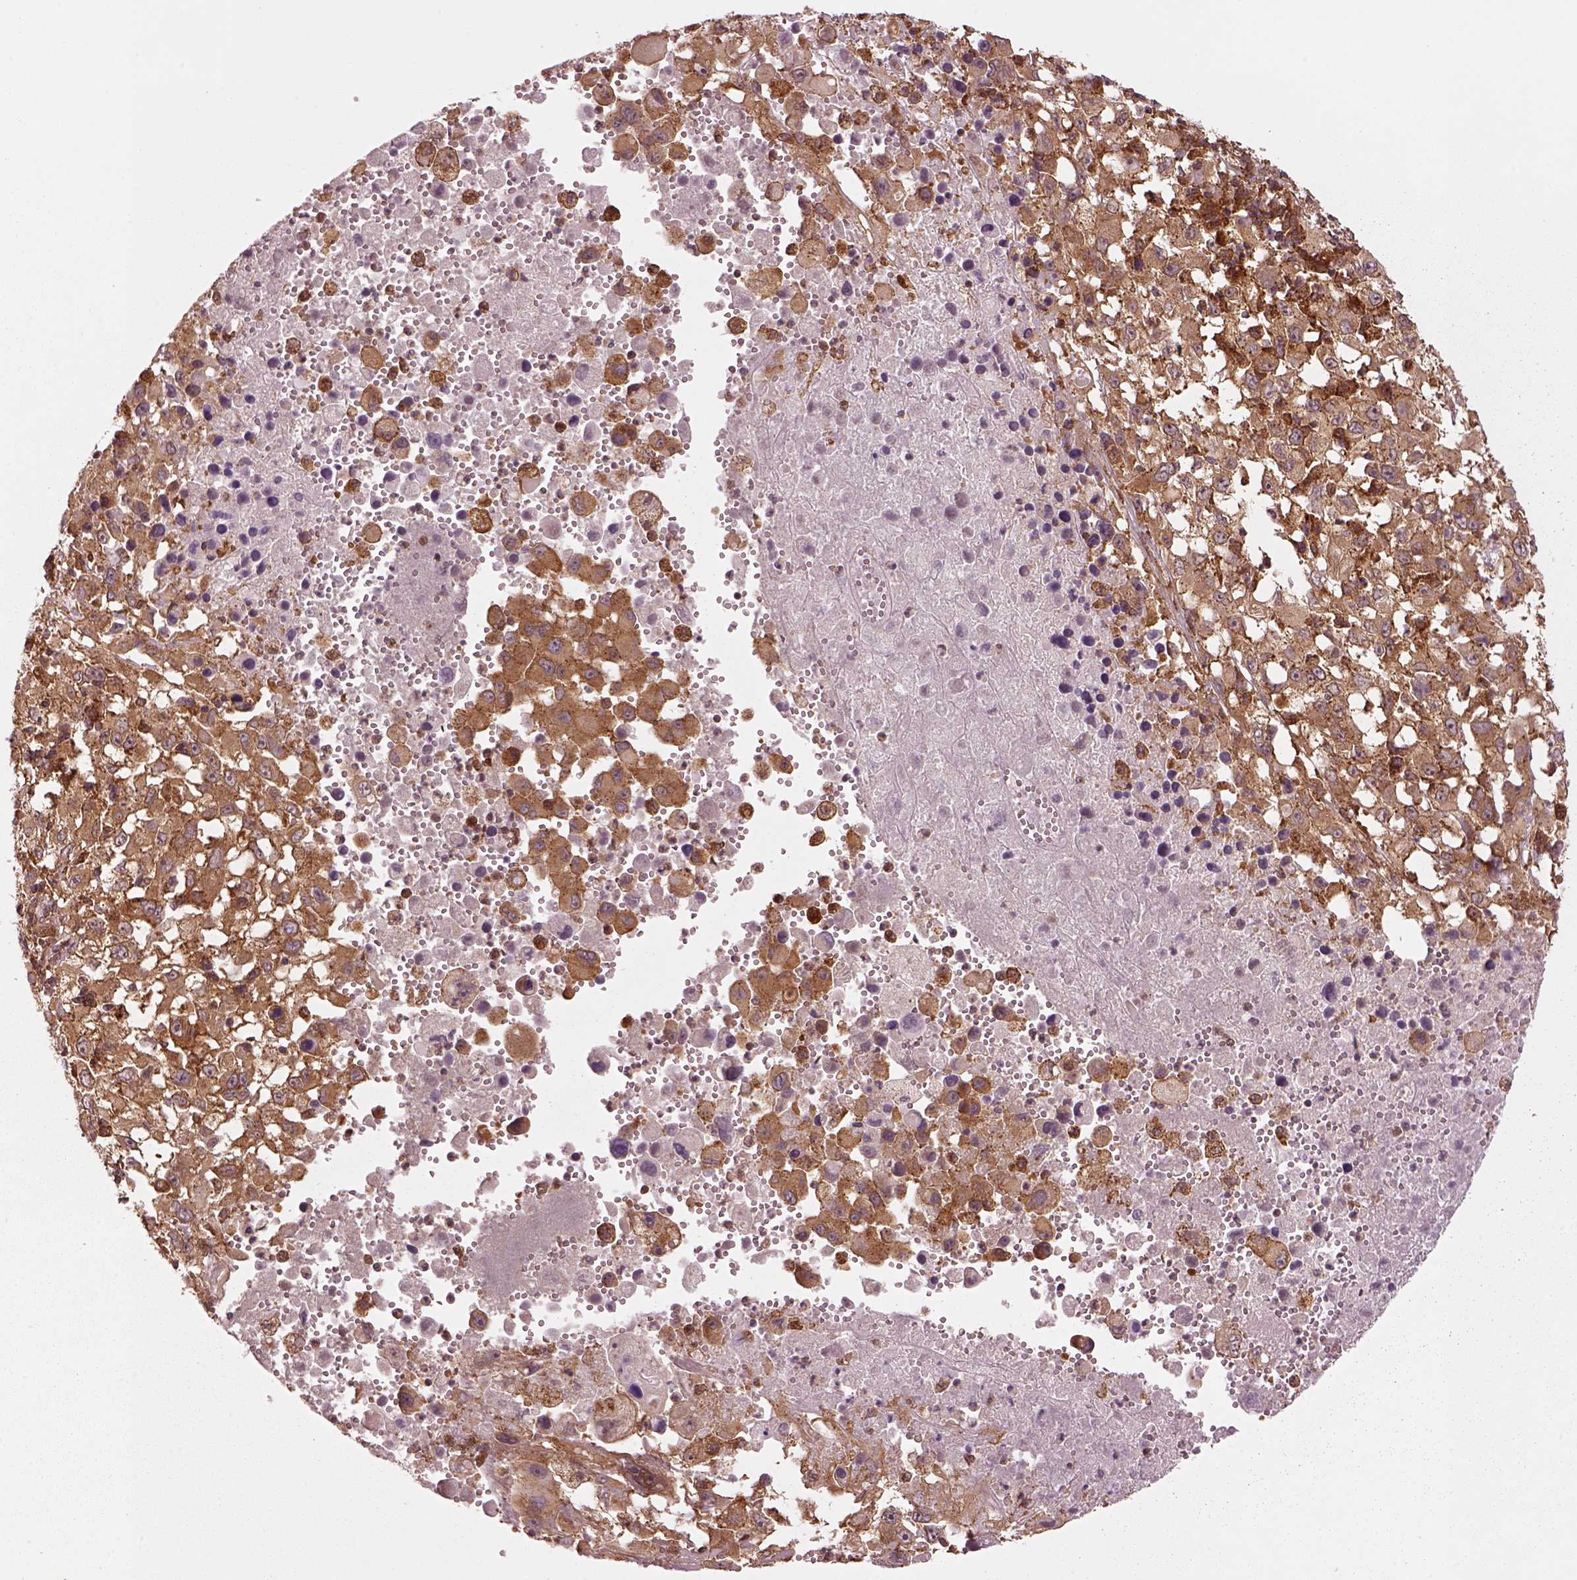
{"staining": {"intensity": "moderate", "quantity": ">75%", "location": "cytoplasmic/membranous"}, "tissue": "melanoma", "cell_type": "Tumor cells", "image_type": "cancer", "snomed": [{"axis": "morphology", "description": "Malignant melanoma, Metastatic site"}, {"axis": "topography", "description": "Soft tissue"}], "caption": "Immunohistochemistry histopathology image of neoplastic tissue: human melanoma stained using IHC demonstrates medium levels of moderate protein expression localized specifically in the cytoplasmic/membranous of tumor cells, appearing as a cytoplasmic/membranous brown color.", "gene": "WASHC2A", "patient": {"sex": "male", "age": 50}}